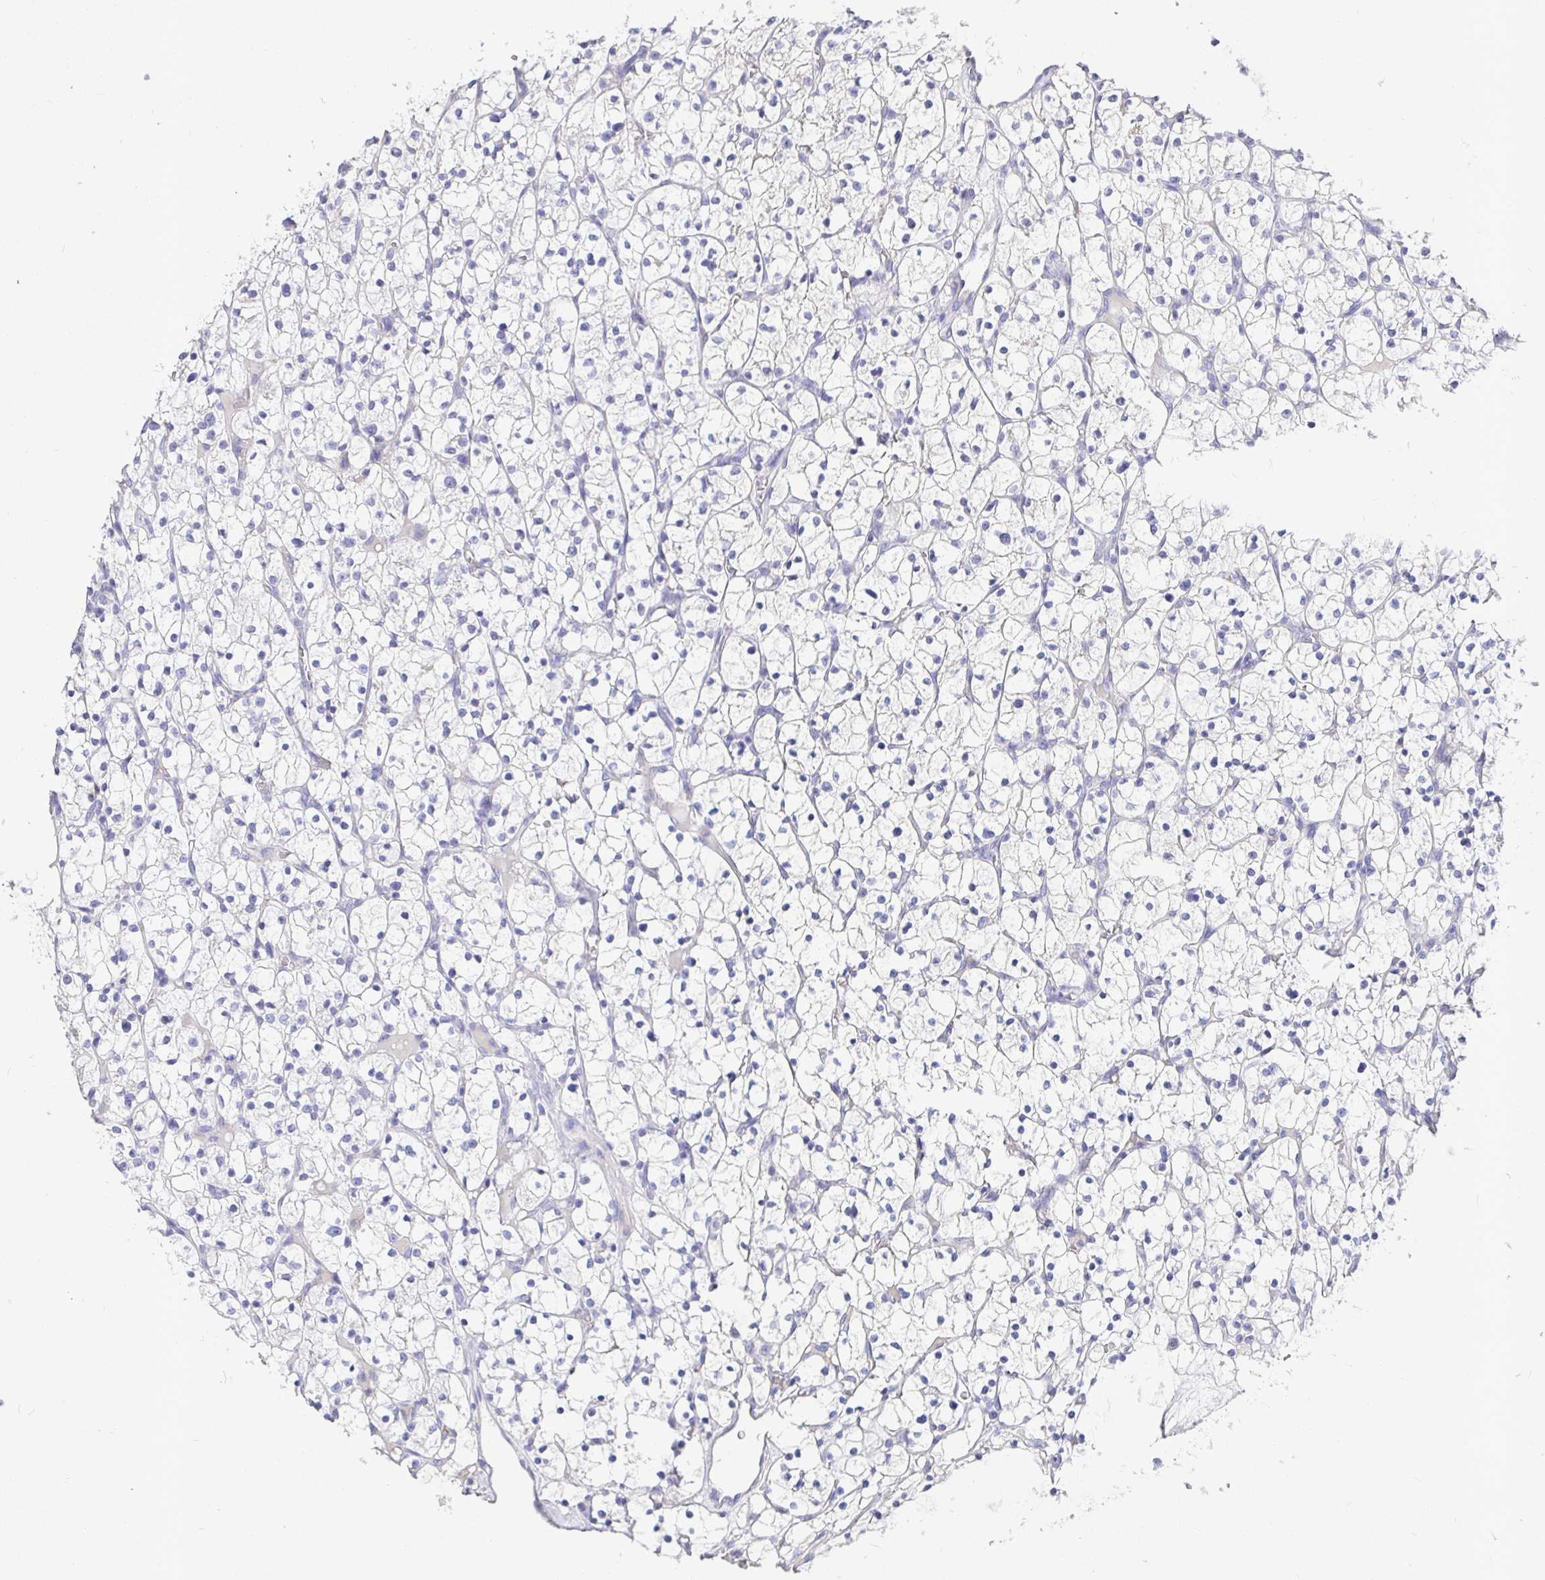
{"staining": {"intensity": "negative", "quantity": "none", "location": "none"}, "tissue": "renal cancer", "cell_type": "Tumor cells", "image_type": "cancer", "snomed": [{"axis": "morphology", "description": "Adenocarcinoma, NOS"}, {"axis": "topography", "description": "Kidney"}], "caption": "Photomicrograph shows no significant protein staining in tumor cells of renal cancer (adenocarcinoma). The staining is performed using DAB (3,3'-diaminobenzidine) brown chromogen with nuclei counter-stained in using hematoxylin.", "gene": "TPTE", "patient": {"sex": "female", "age": 64}}